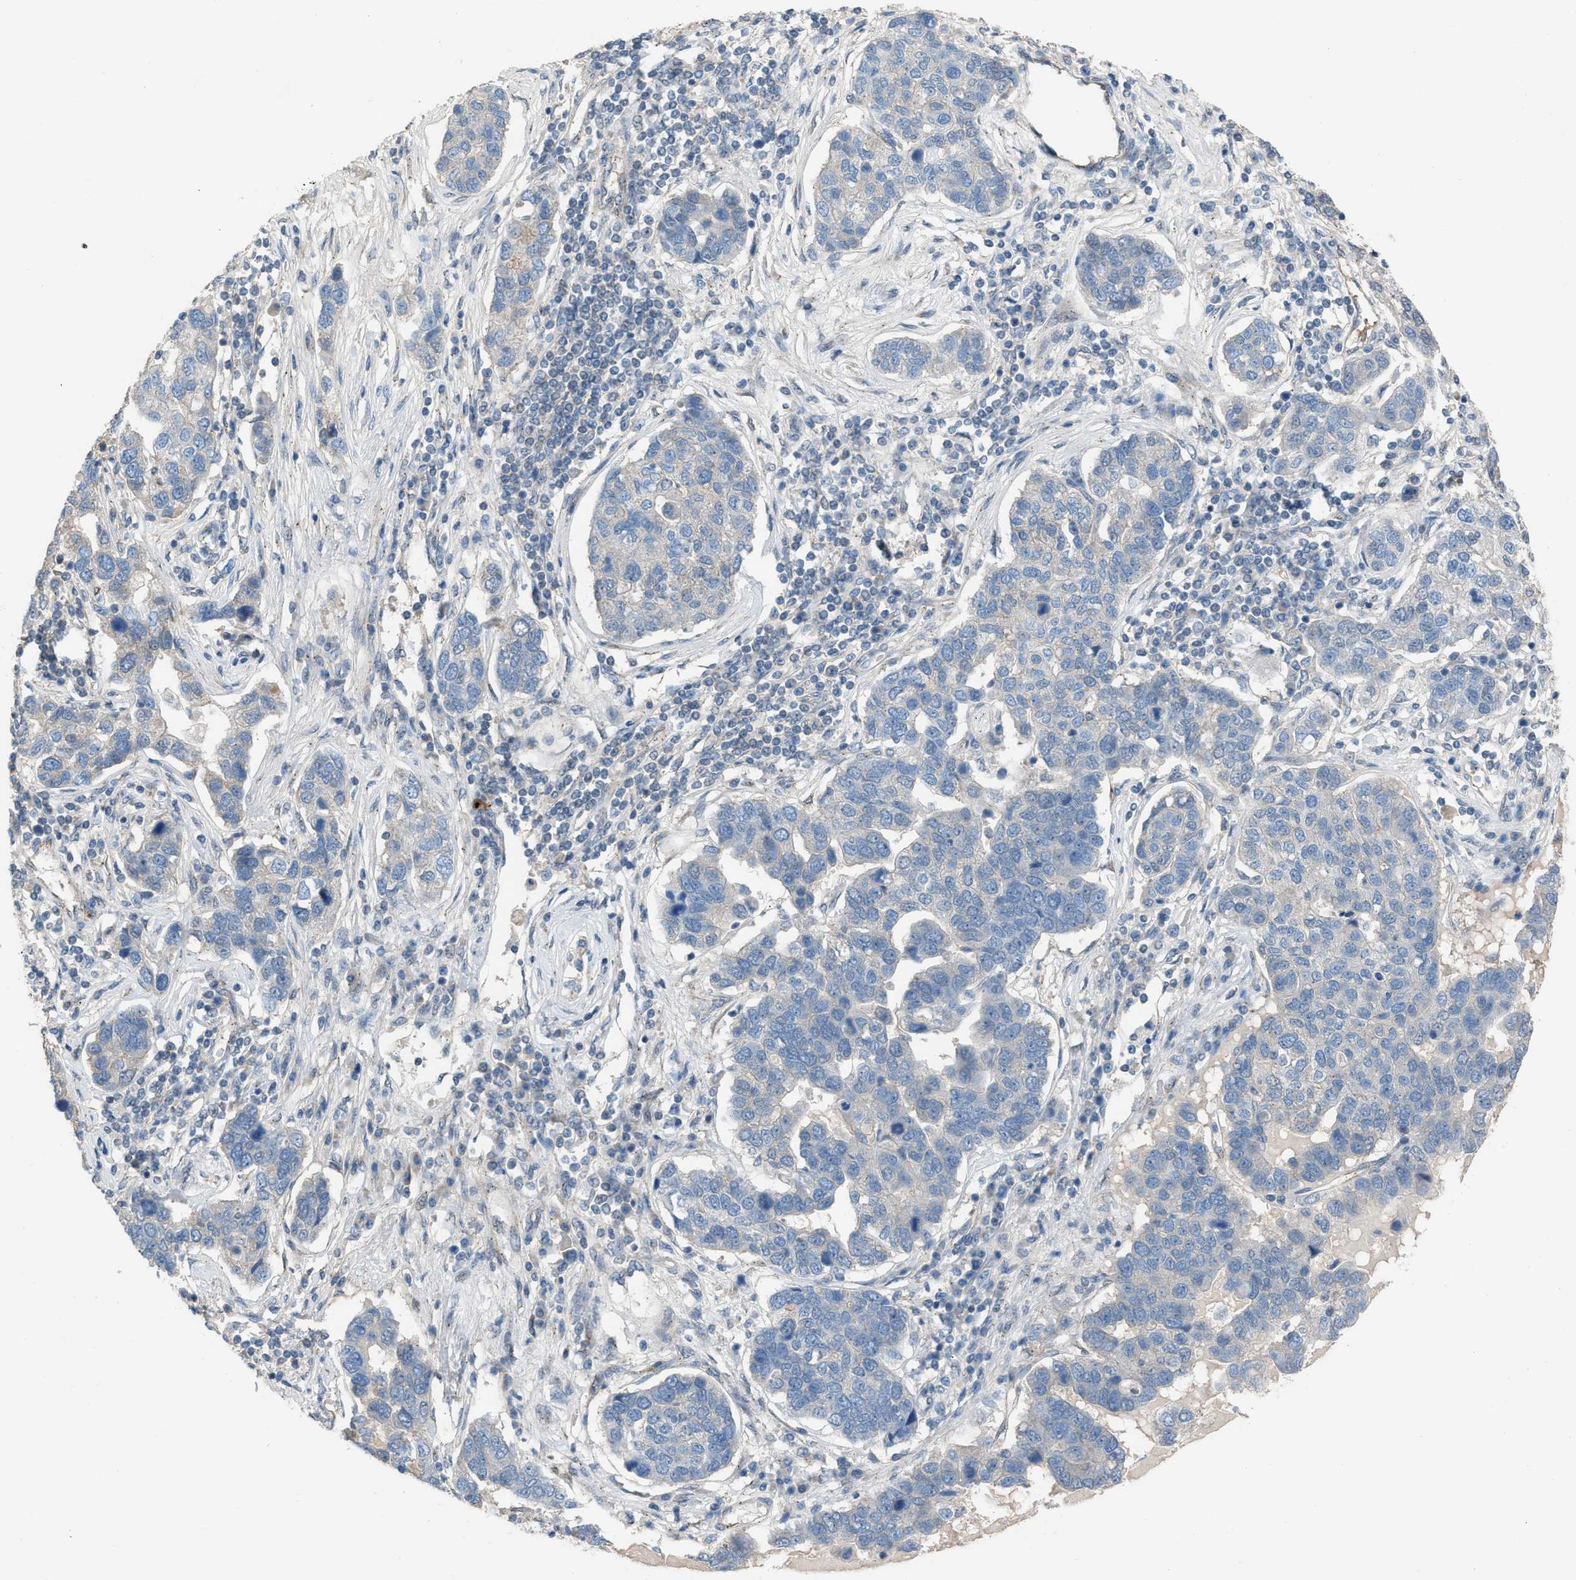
{"staining": {"intensity": "negative", "quantity": "none", "location": "none"}, "tissue": "pancreatic cancer", "cell_type": "Tumor cells", "image_type": "cancer", "snomed": [{"axis": "morphology", "description": "Adenocarcinoma, NOS"}, {"axis": "topography", "description": "Pancreas"}], "caption": "Image shows no protein positivity in tumor cells of pancreatic cancer (adenocarcinoma) tissue.", "gene": "CRTC1", "patient": {"sex": "female", "age": 61}}